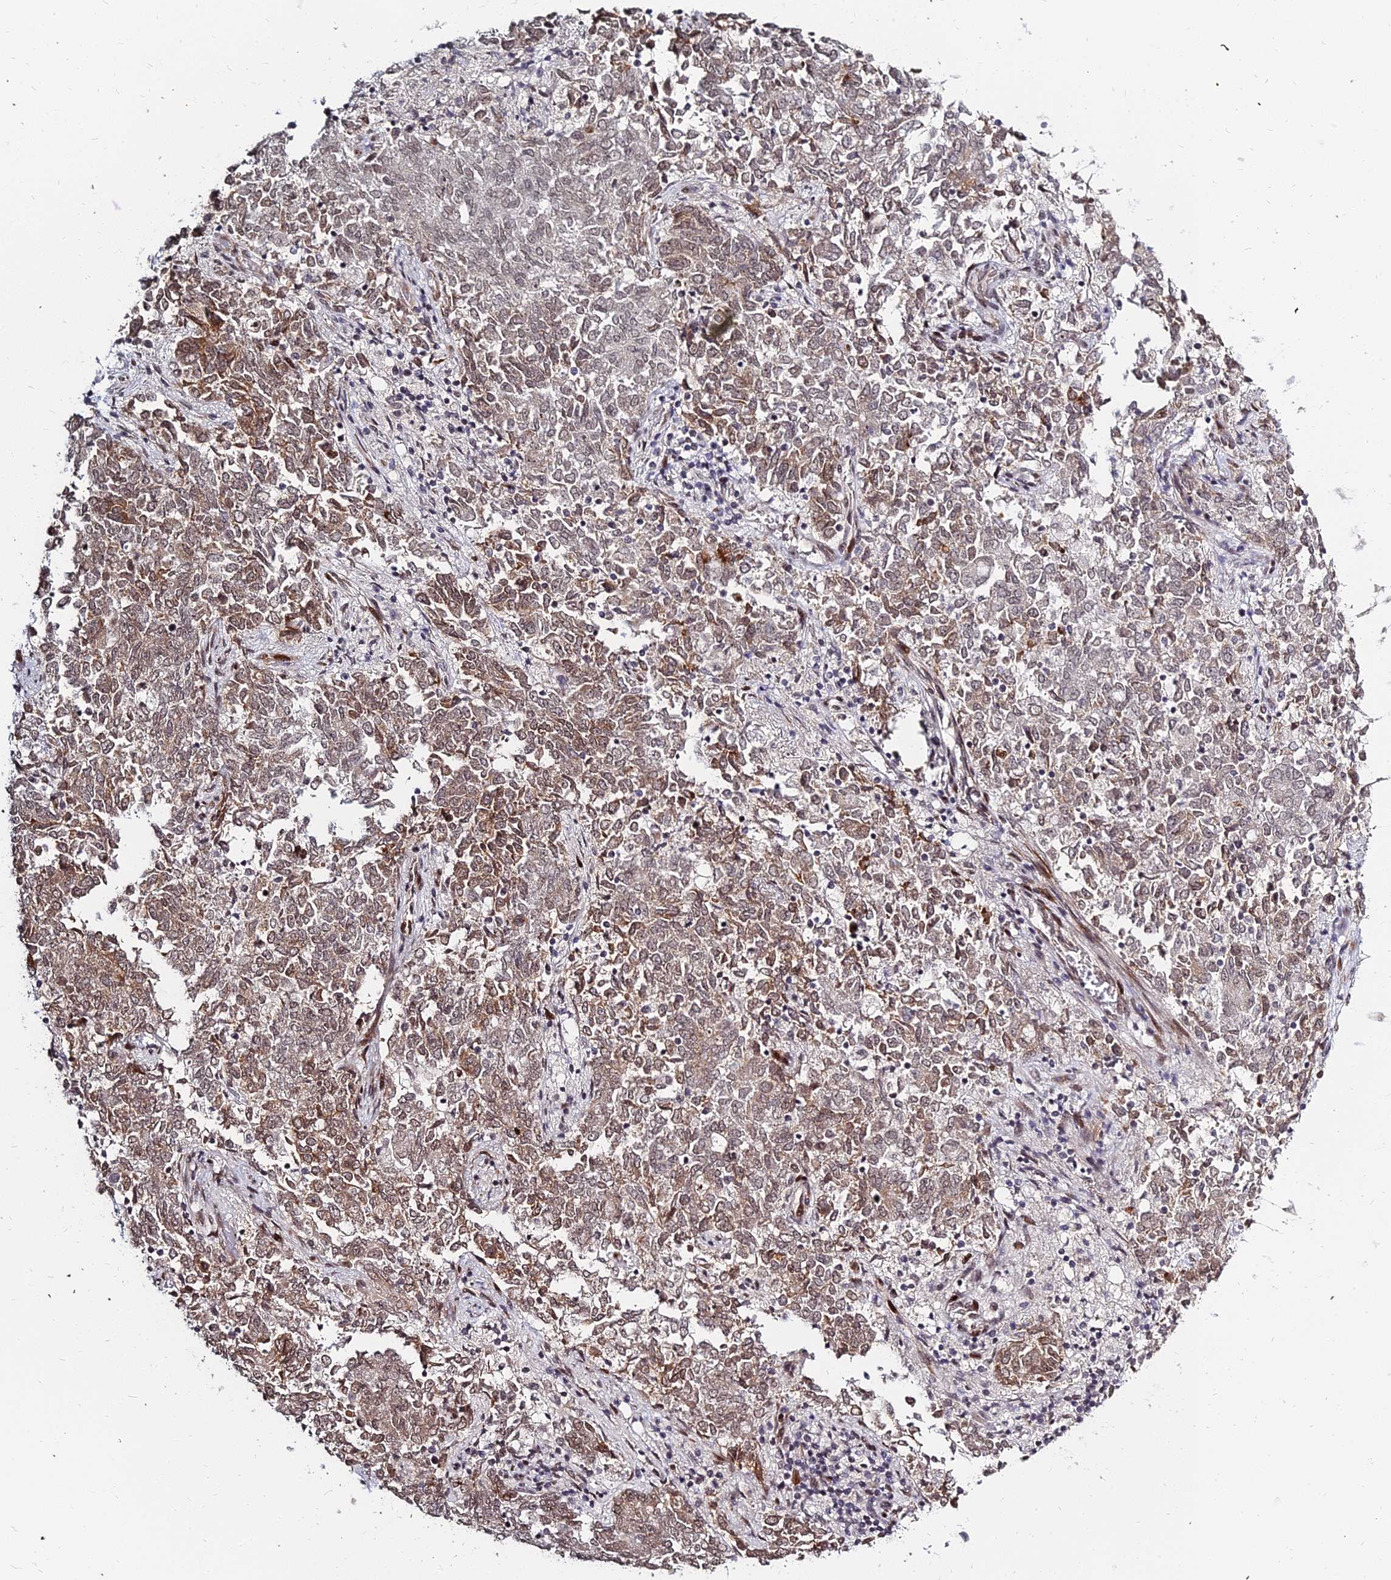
{"staining": {"intensity": "moderate", "quantity": ">75%", "location": "cytoplasmic/membranous,nuclear"}, "tissue": "endometrial cancer", "cell_type": "Tumor cells", "image_type": "cancer", "snomed": [{"axis": "morphology", "description": "Adenocarcinoma, NOS"}, {"axis": "topography", "description": "Endometrium"}], "caption": "Approximately >75% of tumor cells in adenocarcinoma (endometrial) reveal moderate cytoplasmic/membranous and nuclear protein positivity as visualized by brown immunohistochemical staining.", "gene": "ABCA2", "patient": {"sex": "female", "age": 80}}